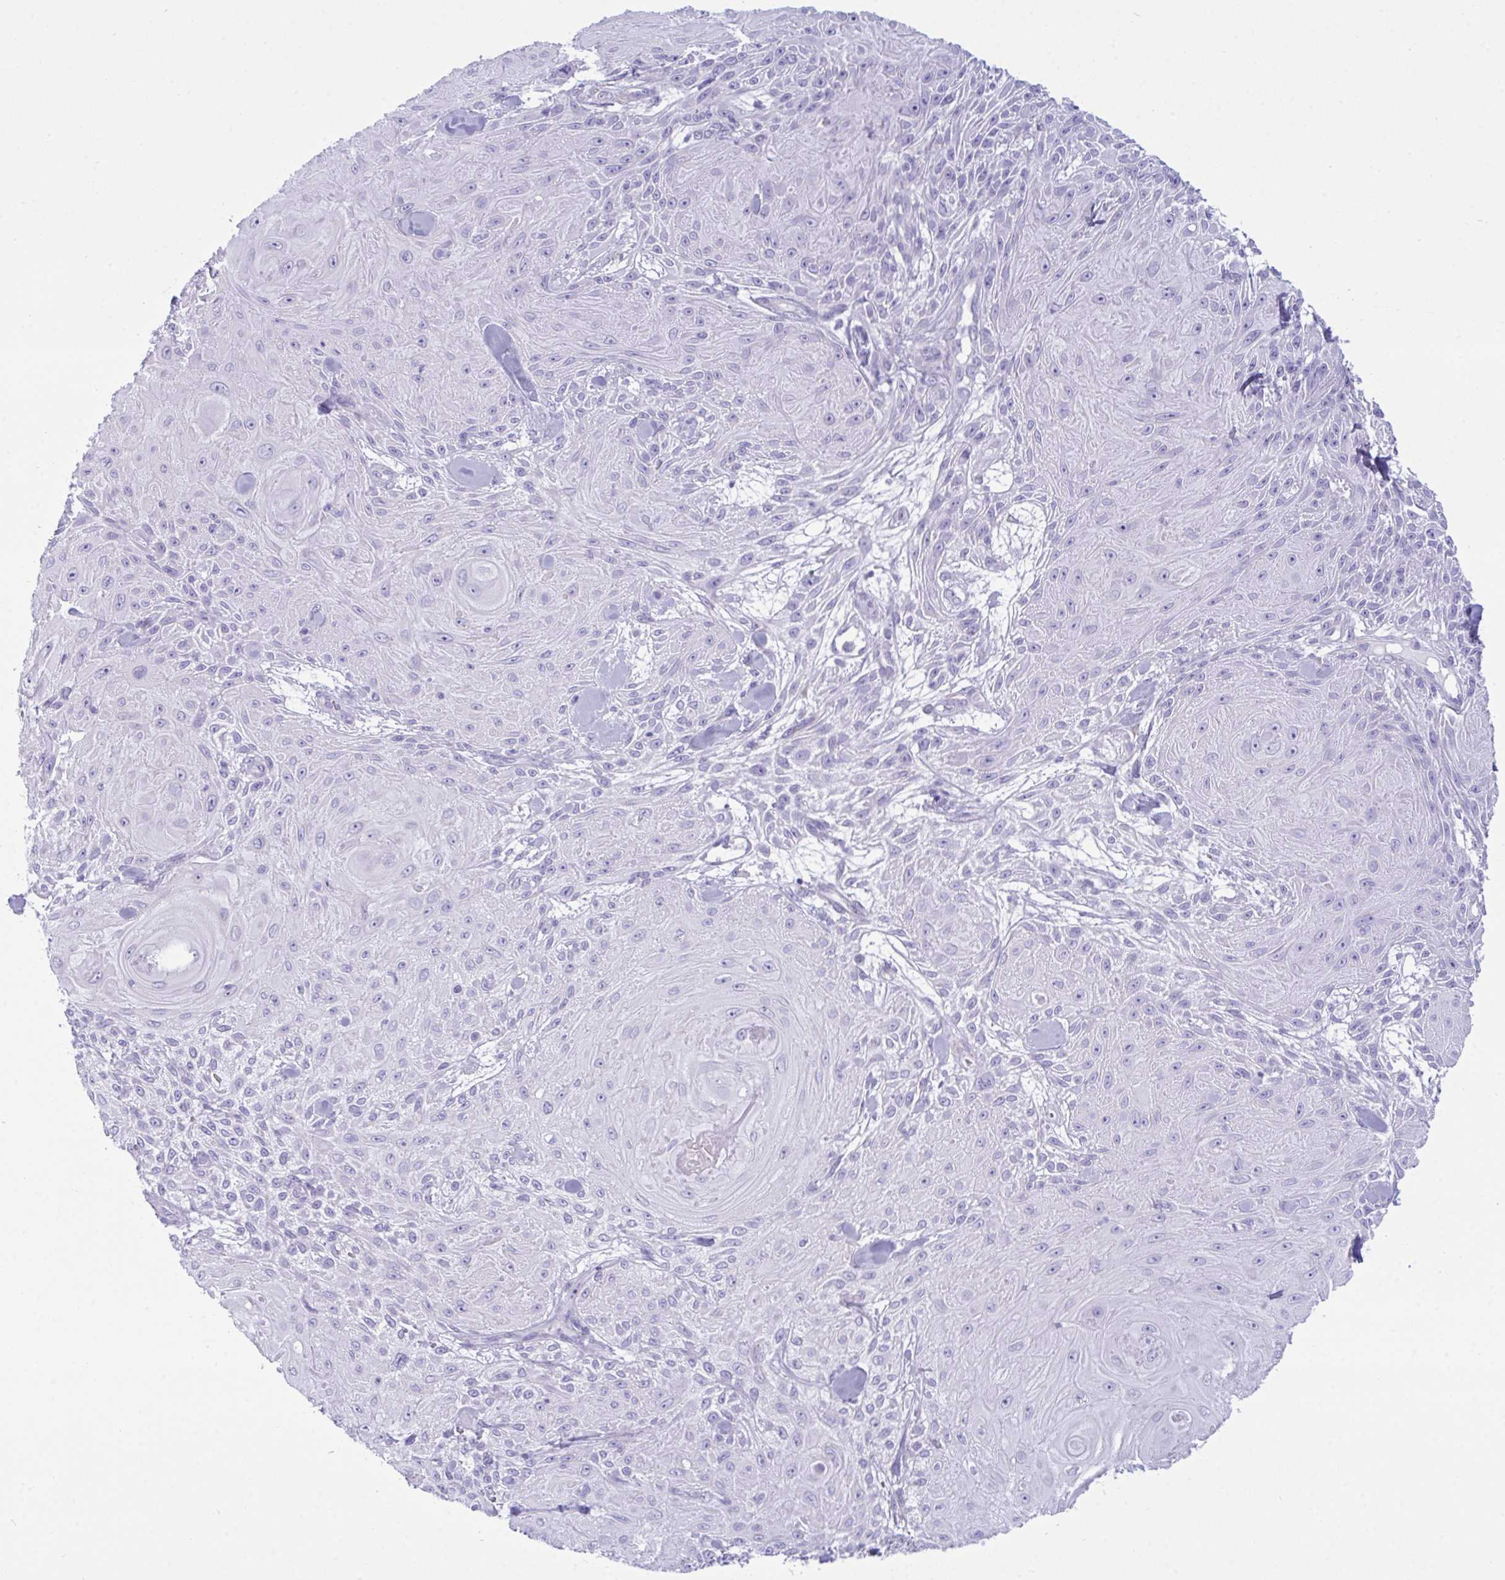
{"staining": {"intensity": "negative", "quantity": "none", "location": "none"}, "tissue": "skin cancer", "cell_type": "Tumor cells", "image_type": "cancer", "snomed": [{"axis": "morphology", "description": "Squamous cell carcinoma, NOS"}, {"axis": "topography", "description": "Skin"}], "caption": "Skin squamous cell carcinoma was stained to show a protein in brown. There is no significant positivity in tumor cells.", "gene": "BBS1", "patient": {"sex": "male", "age": 88}}